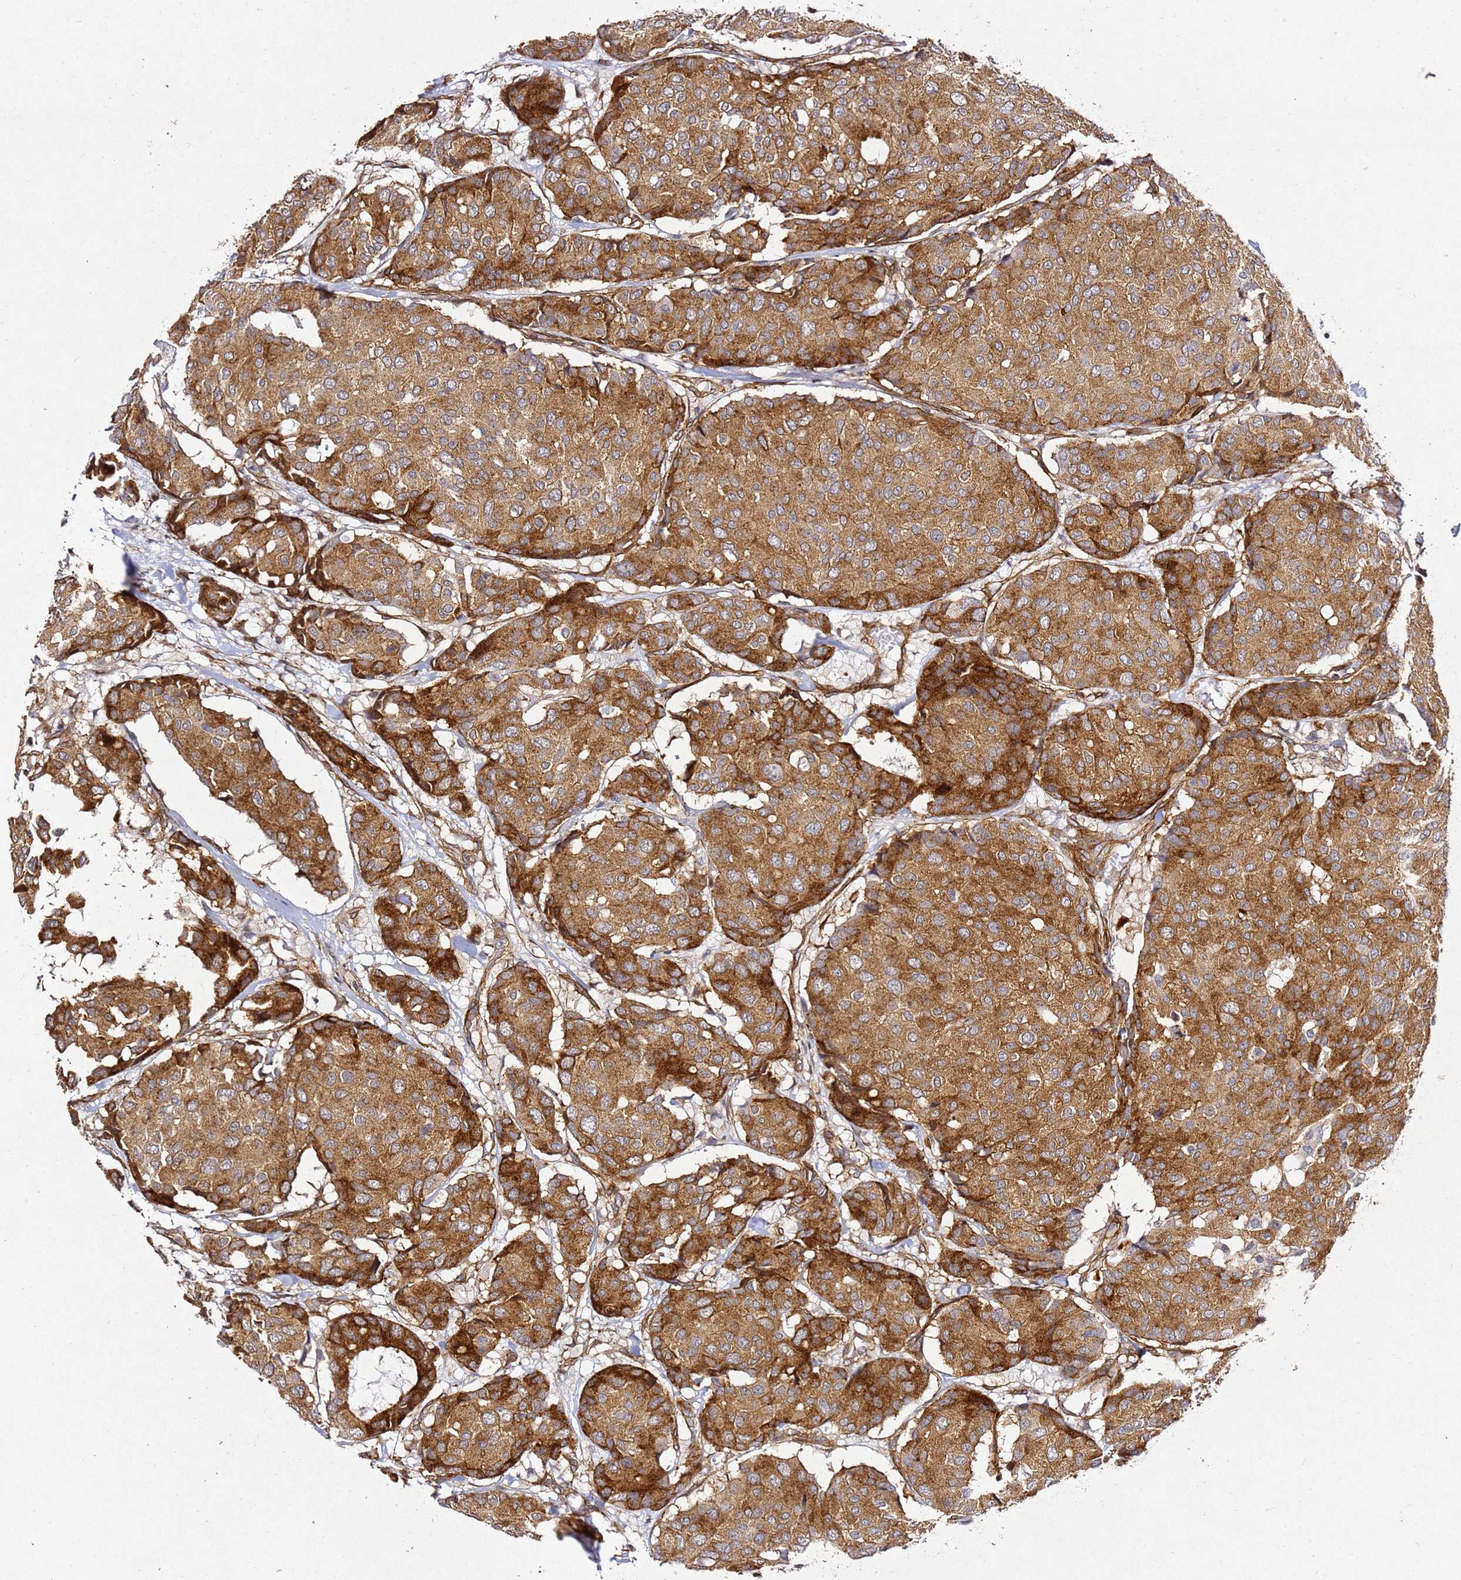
{"staining": {"intensity": "strong", "quantity": ">75%", "location": "cytoplasmic/membranous"}, "tissue": "breast cancer", "cell_type": "Tumor cells", "image_type": "cancer", "snomed": [{"axis": "morphology", "description": "Duct carcinoma"}, {"axis": "topography", "description": "Breast"}], "caption": "A brown stain highlights strong cytoplasmic/membranous positivity of a protein in breast cancer (invasive ductal carcinoma) tumor cells.", "gene": "ZNF296", "patient": {"sex": "female", "age": 75}}